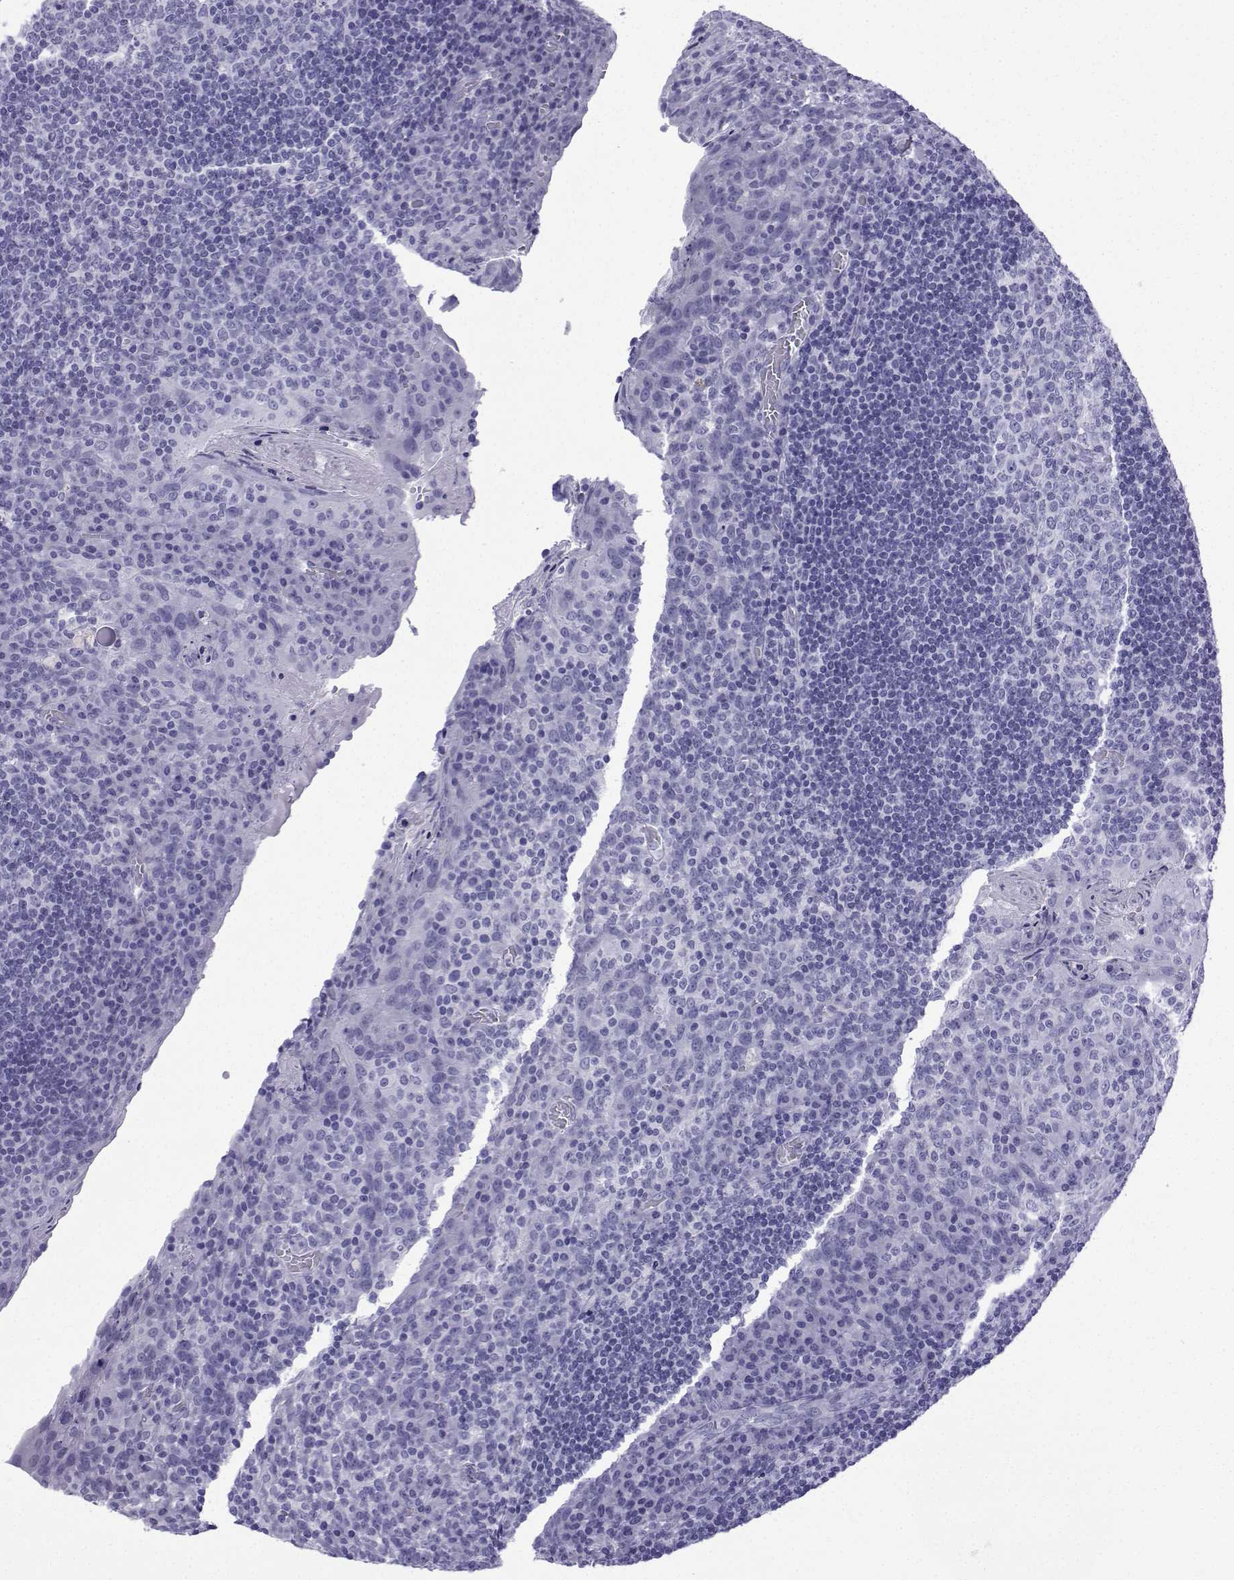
{"staining": {"intensity": "negative", "quantity": "none", "location": "none"}, "tissue": "tonsil", "cell_type": "Germinal center cells", "image_type": "normal", "snomed": [{"axis": "morphology", "description": "Normal tissue, NOS"}, {"axis": "topography", "description": "Tonsil"}], "caption": "This is an IHC photomicrograph of benign human tonsil. There is no staining in germinal center cells.", "gene": "TRIM46", "patient": {"sex": "male", "age": 17}}